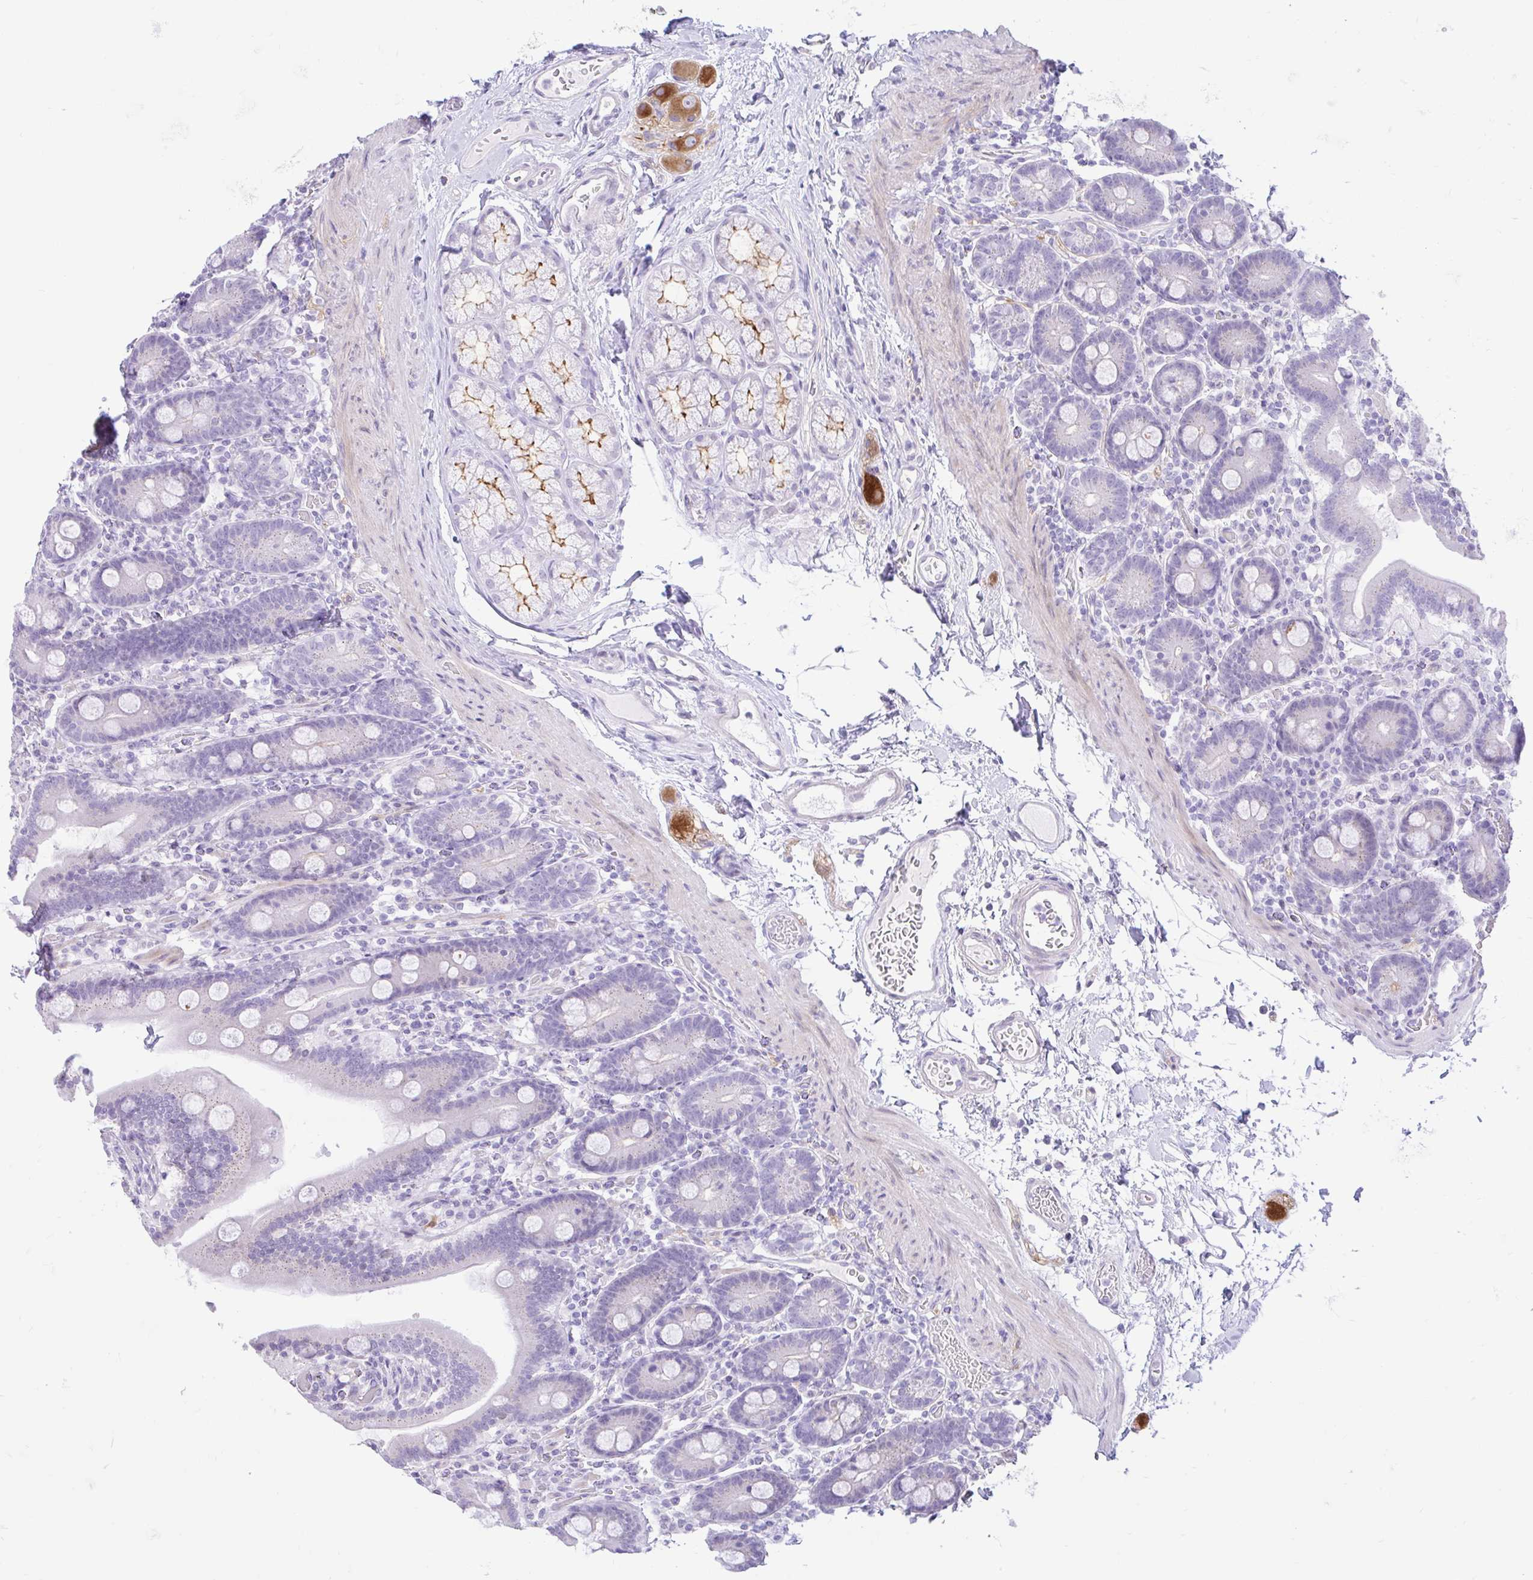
{"staining": {"intensity": "negative", "quantity": "none", "location": "none"}, "tissue": "duodenum", "cell_type": "Glandular cells", "image_type": "normal", "snomed": [{"axis": "morphology", "description": "Normal tissue, NOS"}, {"axis": "topography", "description": "Duodenum"}], "caption": "DAB (3,3'-diaminobenzidine) immunohistochemical staining of benign duodenum demonstrates no significant staining in glandular cells. The staining was performed using DAB (3,3'-diaminobenzidine) to visualize the protein expression in brown, while the nuclei were stained in blue with hematoxylin (Magnification: 20x).", "gene": "REEP1", "patient": {"sex": "male", "age": 55}}